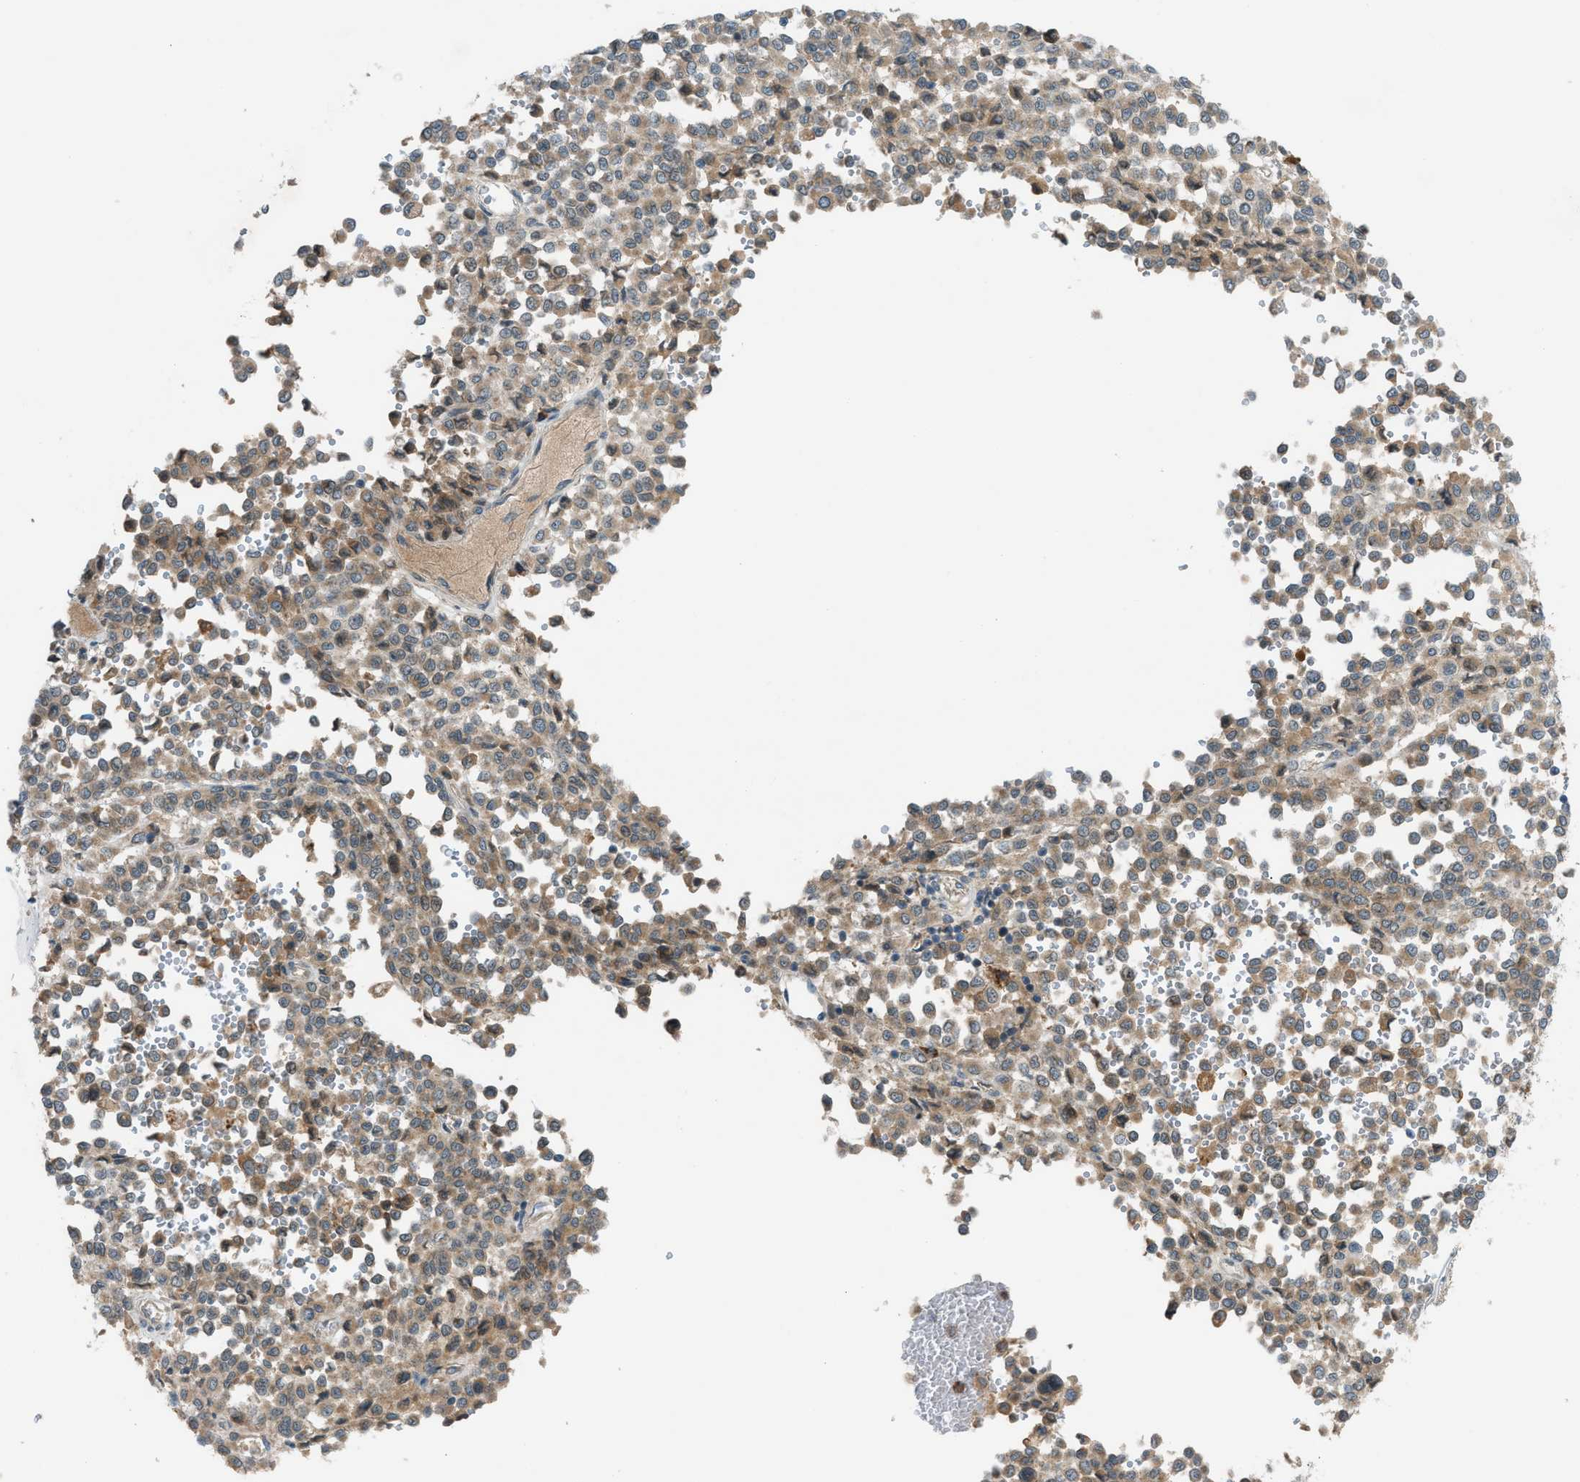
{"staining": {"intensity": "weak", "quantity": ">75%", "location": "cytoplasmic/membranous"}, "tissue": "melanoma", "cell_type": "Tumor cells", "image_type": "cancer", "snomed": [{"axis": "morphology", "description": "Malignant melanoma, Metastatic site"}, {"axis": "topography", "description": "Pancreas"}], "caption": "Melanoma stained for a protein exhibits weak cytoplasmic/membranous positivity in tumor cells.", "gene": "DYRK1A", "patient": {"sex": "female", "age": 30}}